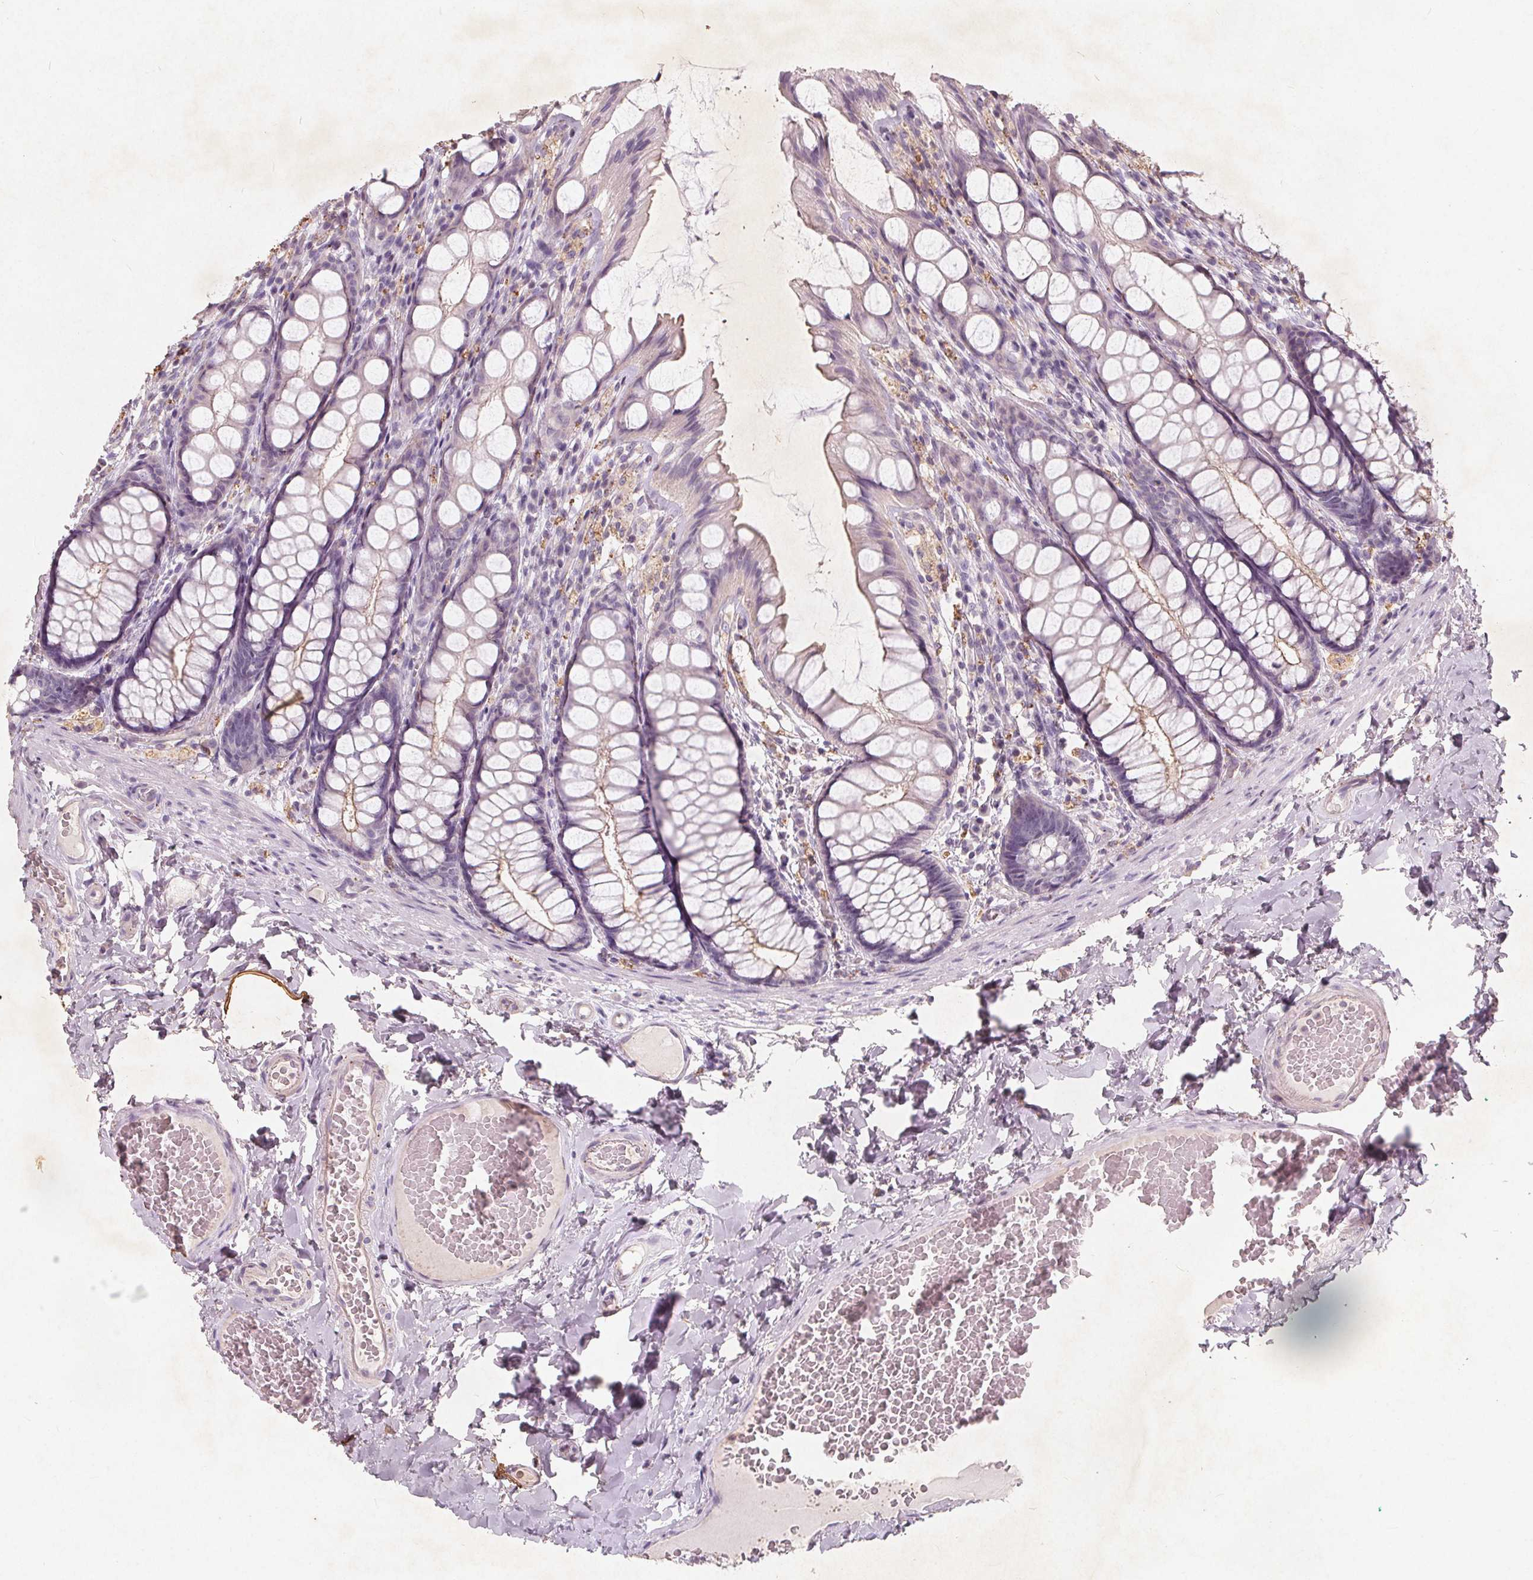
{"staining": {"intensity": "negative", "quantity": "none", "location": "none"}, "tissue": "colon", "cell_type": "Endothelial cells", "image_type": "normal", "snomed": [{"axis": "morphology", "description": "Normal tissue, NOS"}, {"axis": "topography", "description": "Colon"}], "caption": "High power microscopy micrograph of an IHC photomicrograph of benign colon, revealing no significant positivity in endothelial cells.", "gene": "C19orf84", "patient": {"sex": "male", "age": 47}}